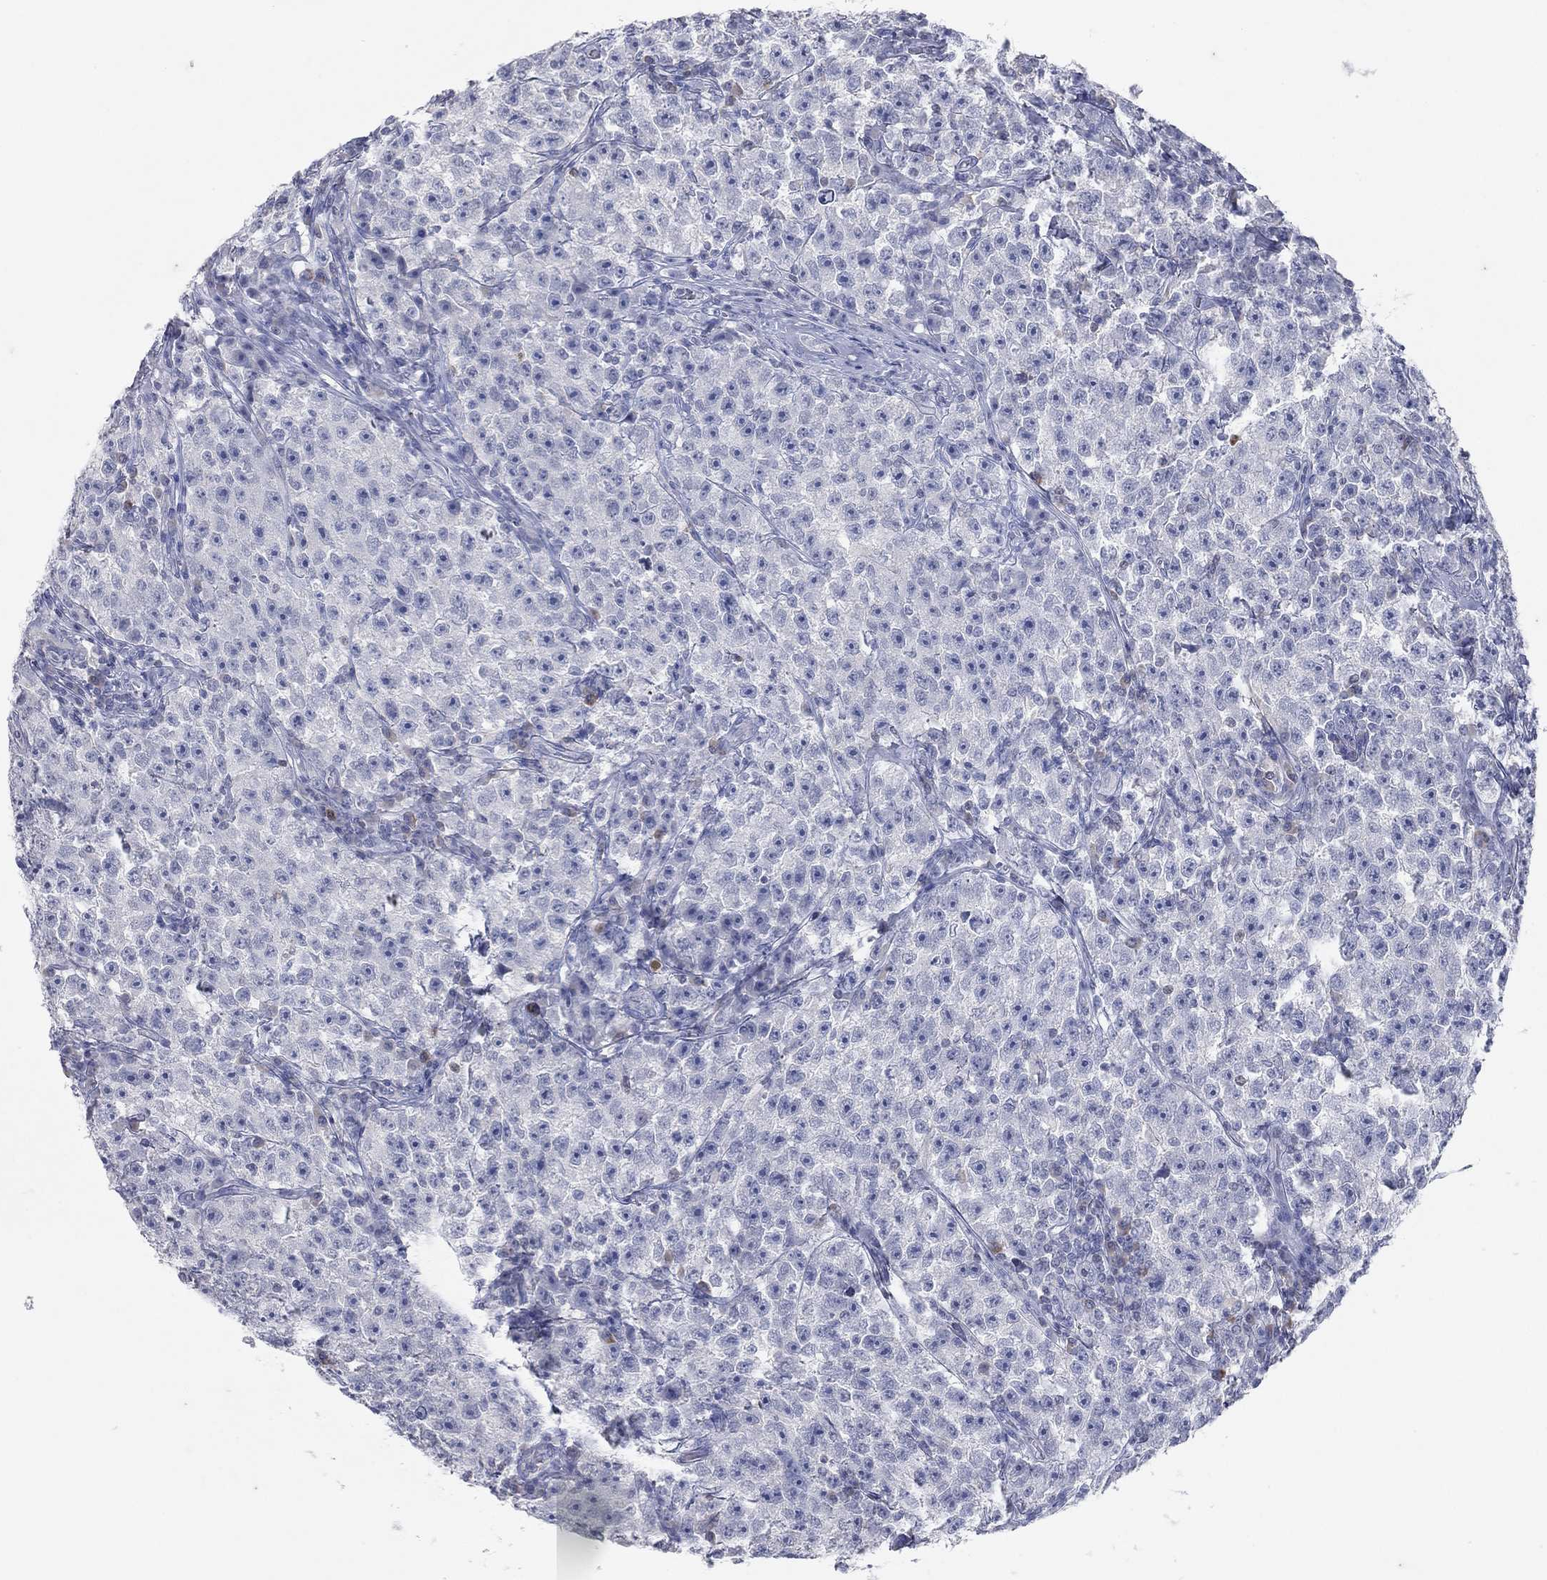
{"staining": {"intensity": "negative", "quantity": "none", "location": "none"}, "tissue": "testis cancer", "cell_type": "Tumor cells", "image_type": "cancer", "snomed": [{"axis": "morphology", "description": "Seminoma, NOS"}, {"axis": "topography", "description": "Testis"}], "caption": "High magnification brightfield microscopy of testis cancer (seminoma) stained with DAB (3,3'-diaminobenzidine) (brown) and counterstained with hematoxylin (blue): tumor cells show no significant expression. (DAB (3,3'-diaminobenzidine) immunohistochemistry, high magnification).", "gene": "CPT1B", "patient": {"sex": "male", "age": 22}}